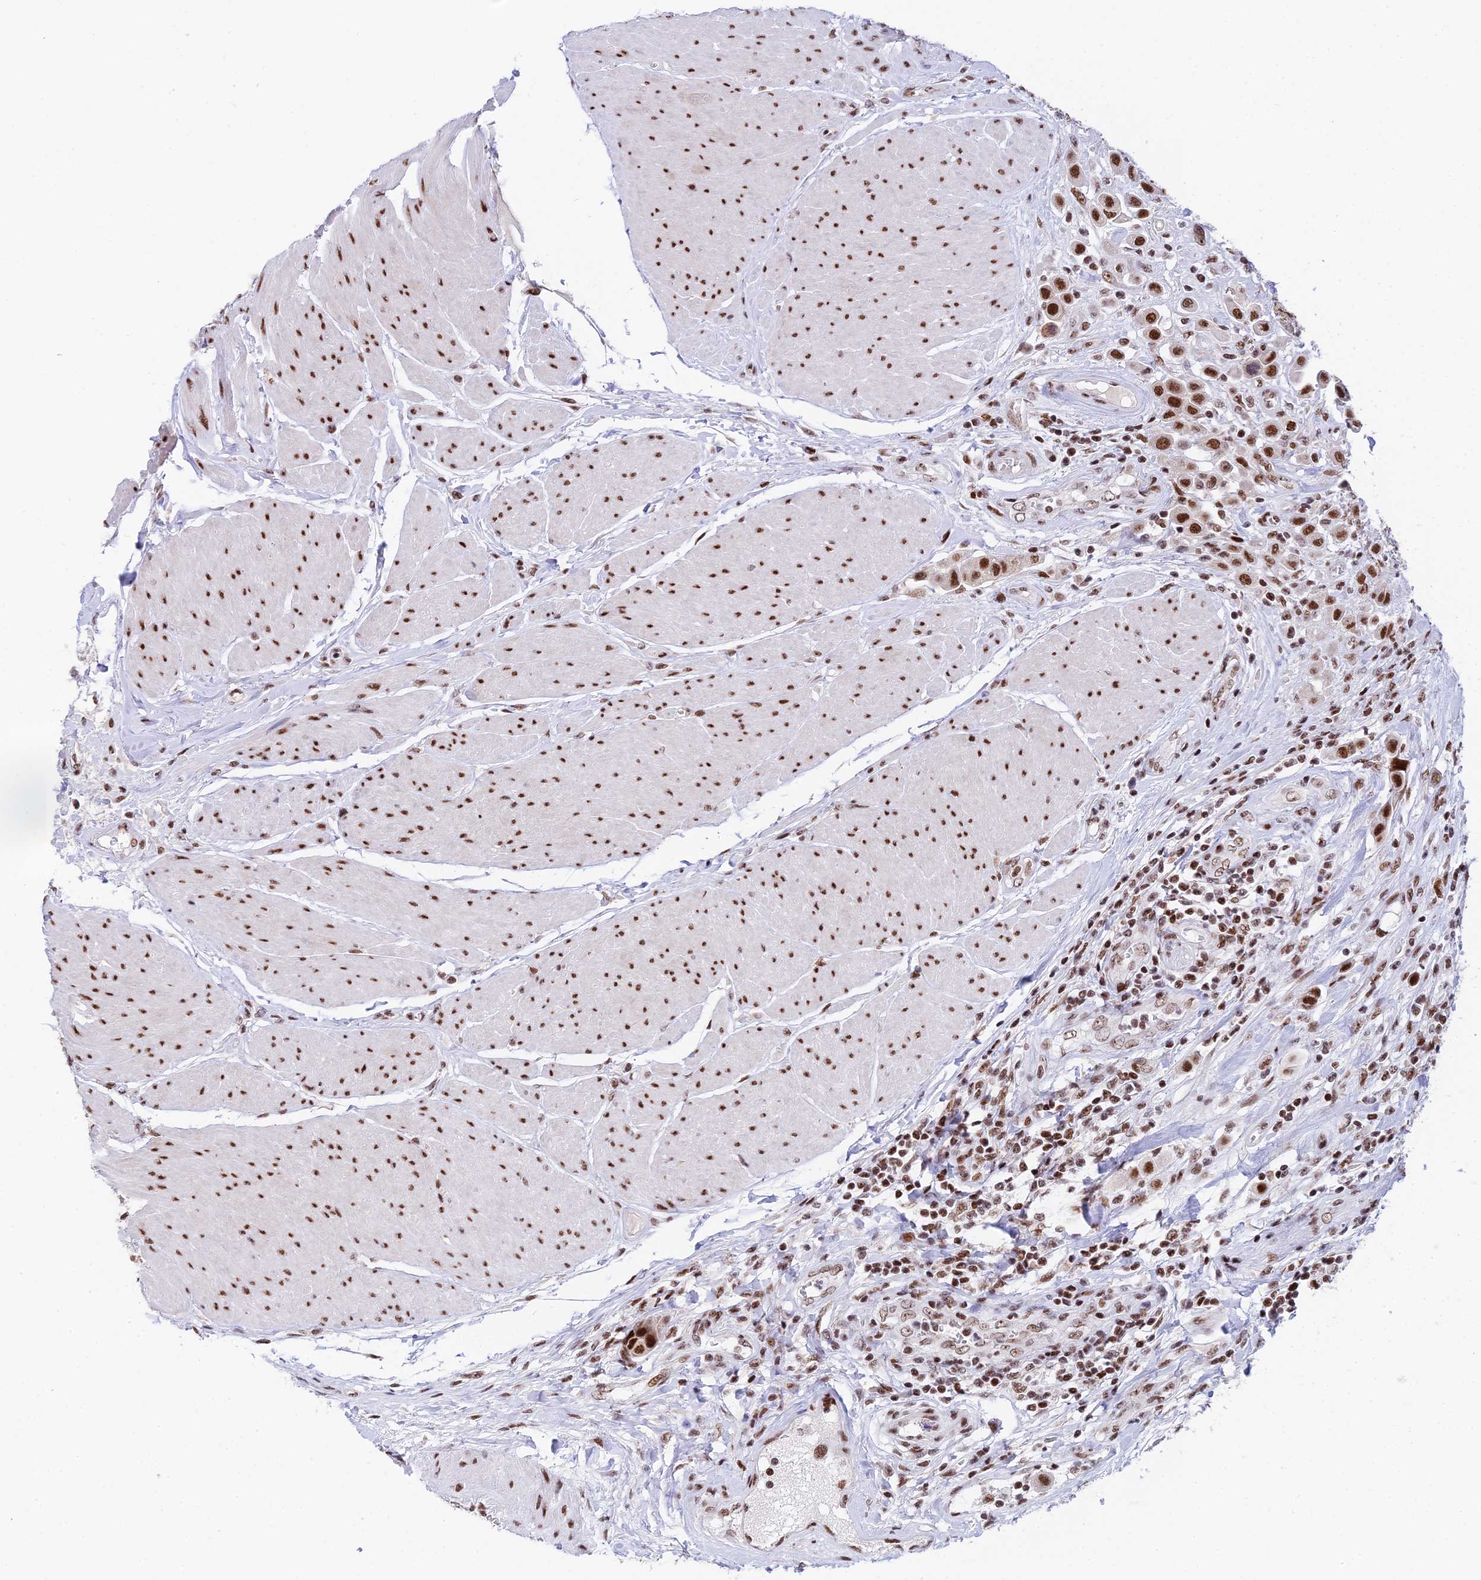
{"staining": {"intensity": "strong", "quantity": ">75%", "location": "nuclear"}, "tissue": "urothelial cancer", "cell_type": "Tumor cells", "image_type": "cancer", "snomed": [{"axis": "morphology", "description": "Urothelial carcinoma, High grade"}, {"axis": "topography", "description": "Urinary bladder"}], "caption": "Immunohistochemical staining of urothelial carcinoma (high-grade) exhibits high levels of strong nuclear staining in about >75% of tumor cells. The staining was performed using DAB (3,3'-diaminobenzidine) to visualize the protein expression in brown, while the nuclei were stained in blue with hematoxylin (Magnification: 20x).", "gene": "USP22", "patient": {"sex": "male", "age": 50}}